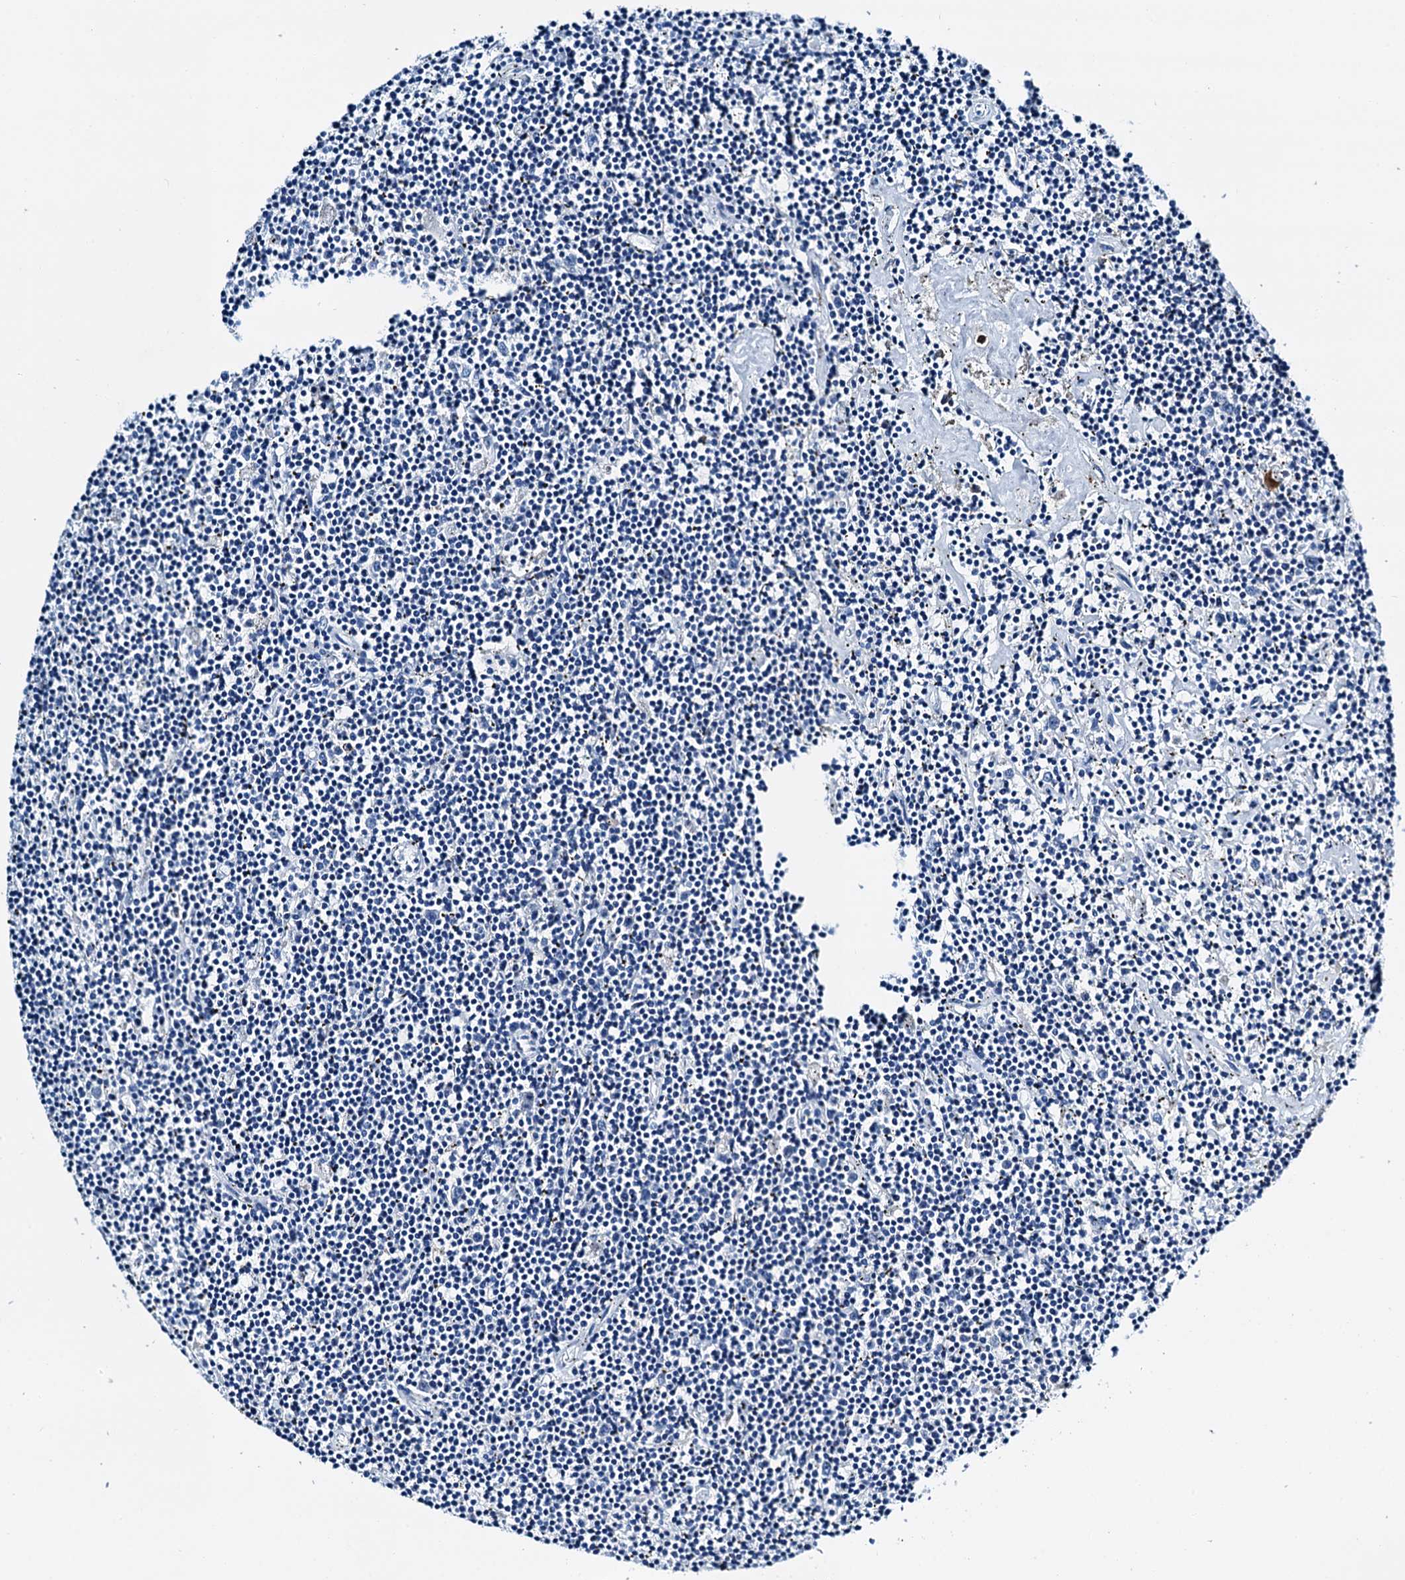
{"staining": {"intensity": "negative", "quantity": "none", "location": "none"}, "tissue": "lymphoma", "cell_type": "Tumor cells", "image_type": "cancer", "snomed": [{"axis": "morphology", "description": "Malignant lymphoma, non-Hodgkin's type, Low grade"}, {"axis": "topography", "description": "Spleen"}], "caption": "Malignant lymphoma, non-Hodgkin's type (low-grade) was stained to show a protein in brown. There is no significant staining in tumor cells.", "gene": "C1QTNF4", "patient": {"sex": "male", "age": 76}}